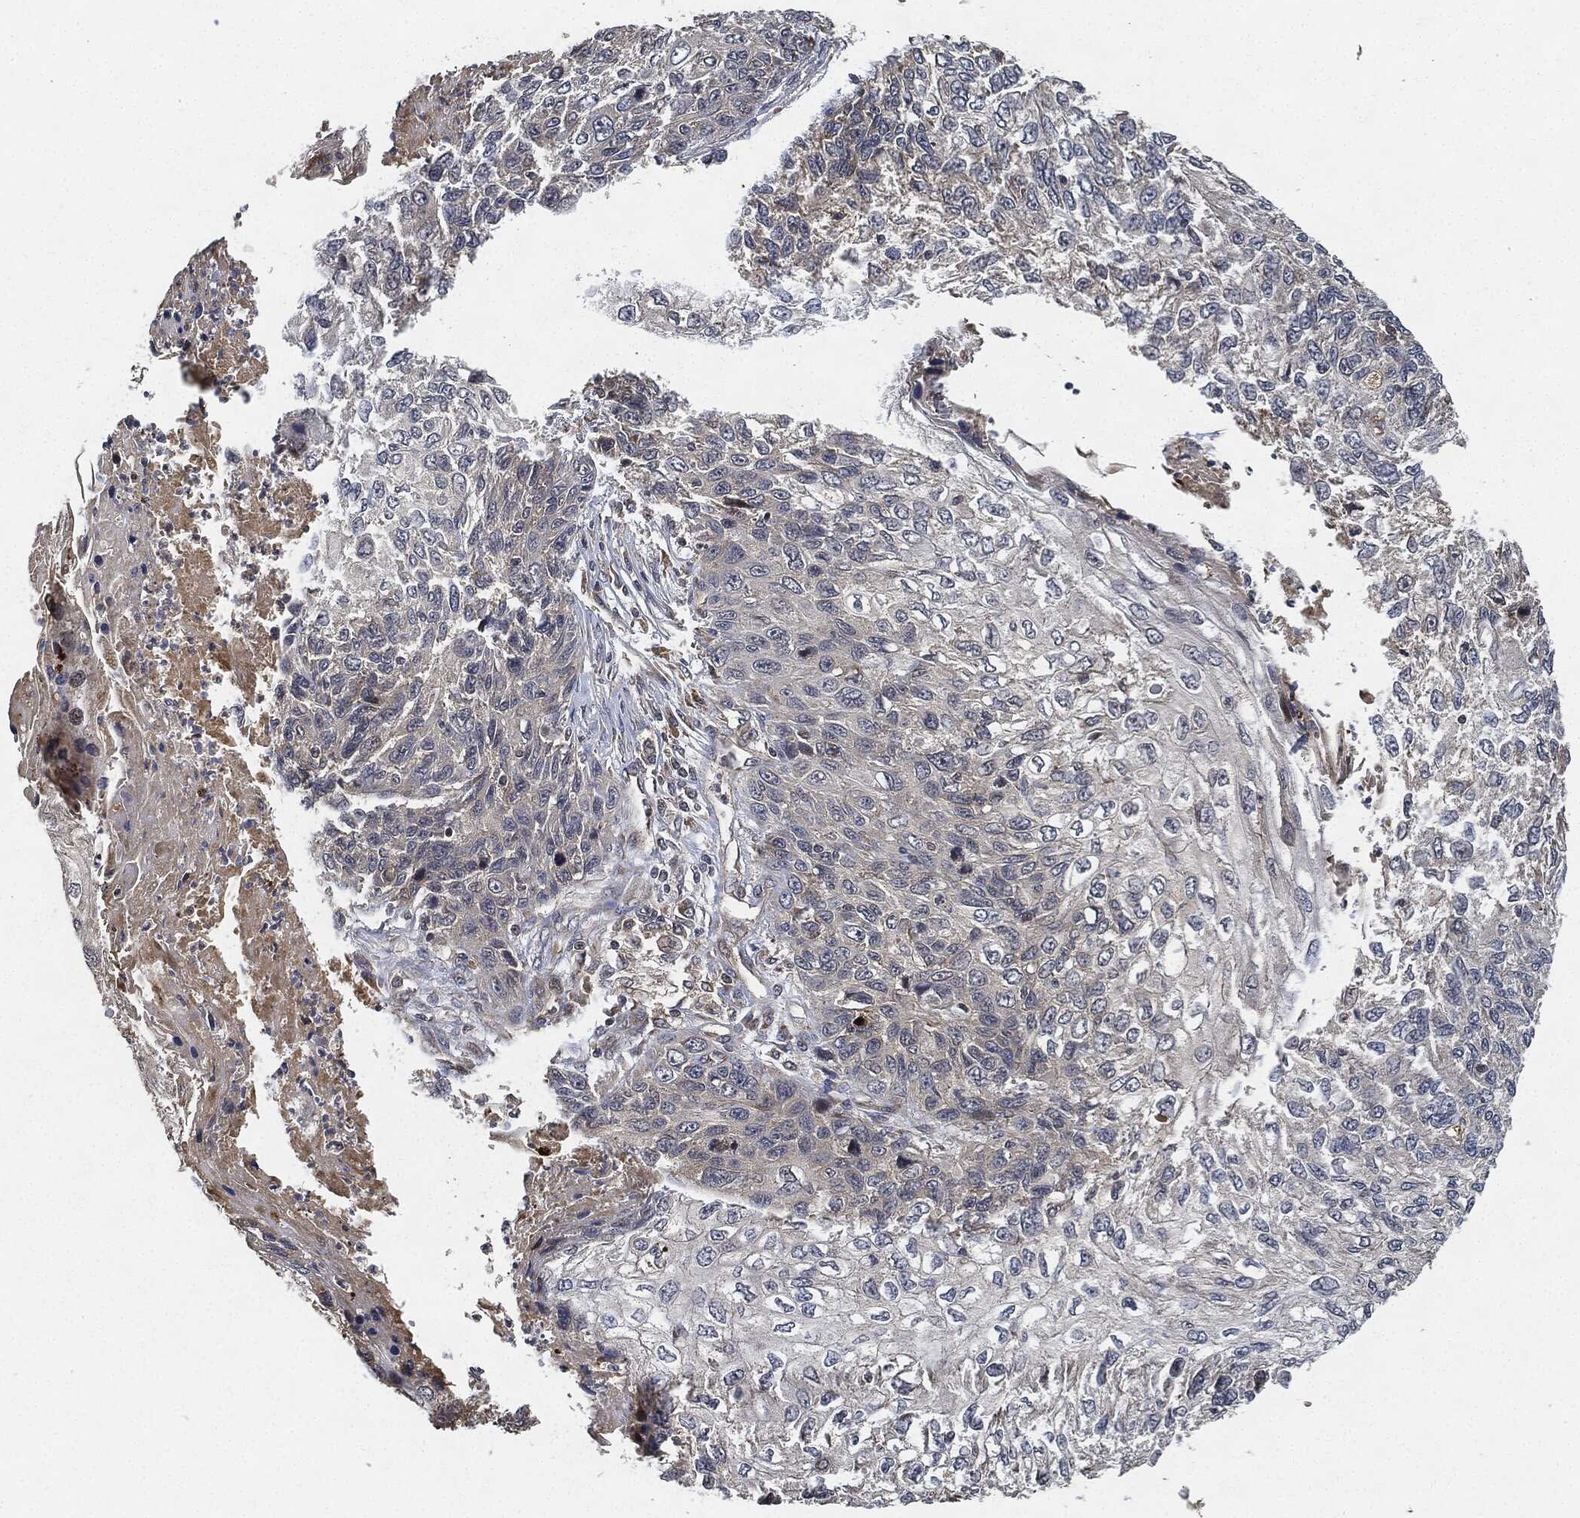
{"staining": {"intensity": "negative", "quantity": "none", "location": "none"}, "tissue": "skin cancer", "cell_type": "Tumor cells", "image_type": "cancer", "snomed": [{"axis": "morphology", "description": "Squamous cell carcinoma, NOS"}, {"axis": "topography", "description": "Skin"}], "caption": "High power microscopy image of an immunohistochemistry (IHC) photomicrograph of squamous cell carcinoma (skin), revealing no significant expression in tumor cells.", "gene": "MLST8", "patient": {"sex": "male", "age": 92}}